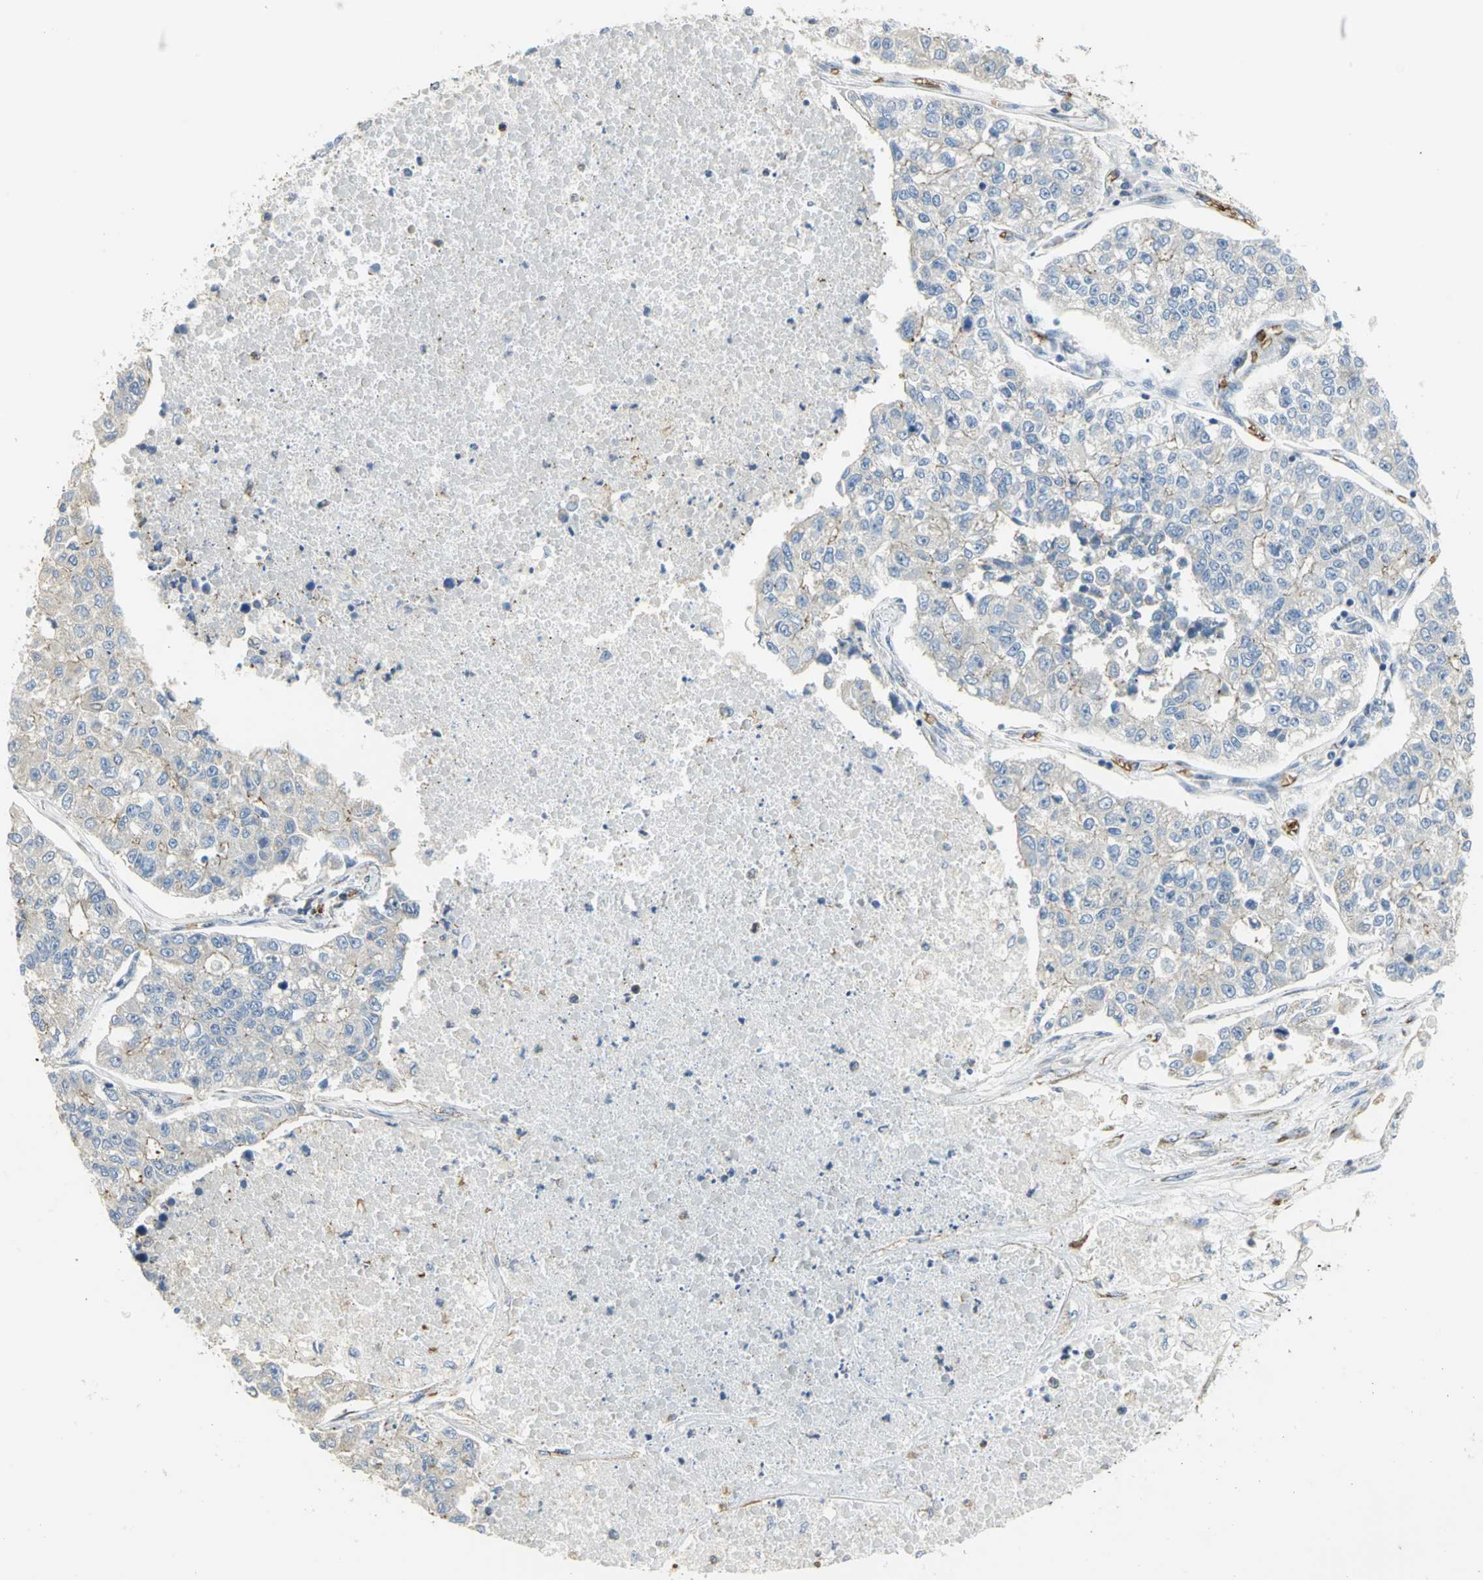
{"staining": {"intensity": "negative", "quantity": "none", "location": "none"}, "tissue": "lung cancer", "cell_type": "Tumor cells", "image_type": "cancer", "snomed": [{"axis": "morphology", "description": "Adenocarcinoma, NOS"}, {"axis": "topography", "description": "Lung"}], "caption": "A high-resolution histopathology image shows immunohistochemistry (IHC) staining of lung adenocarcinoma, which displays no significant staining in tumor cells. (DAB (3,3'-diaminobenzidine) immunohistochemistry (IHC) visualized using brightfield microscopy, high magnification).", "gene": "ANK1", "patient": {"sex": "male", "age": 49}}